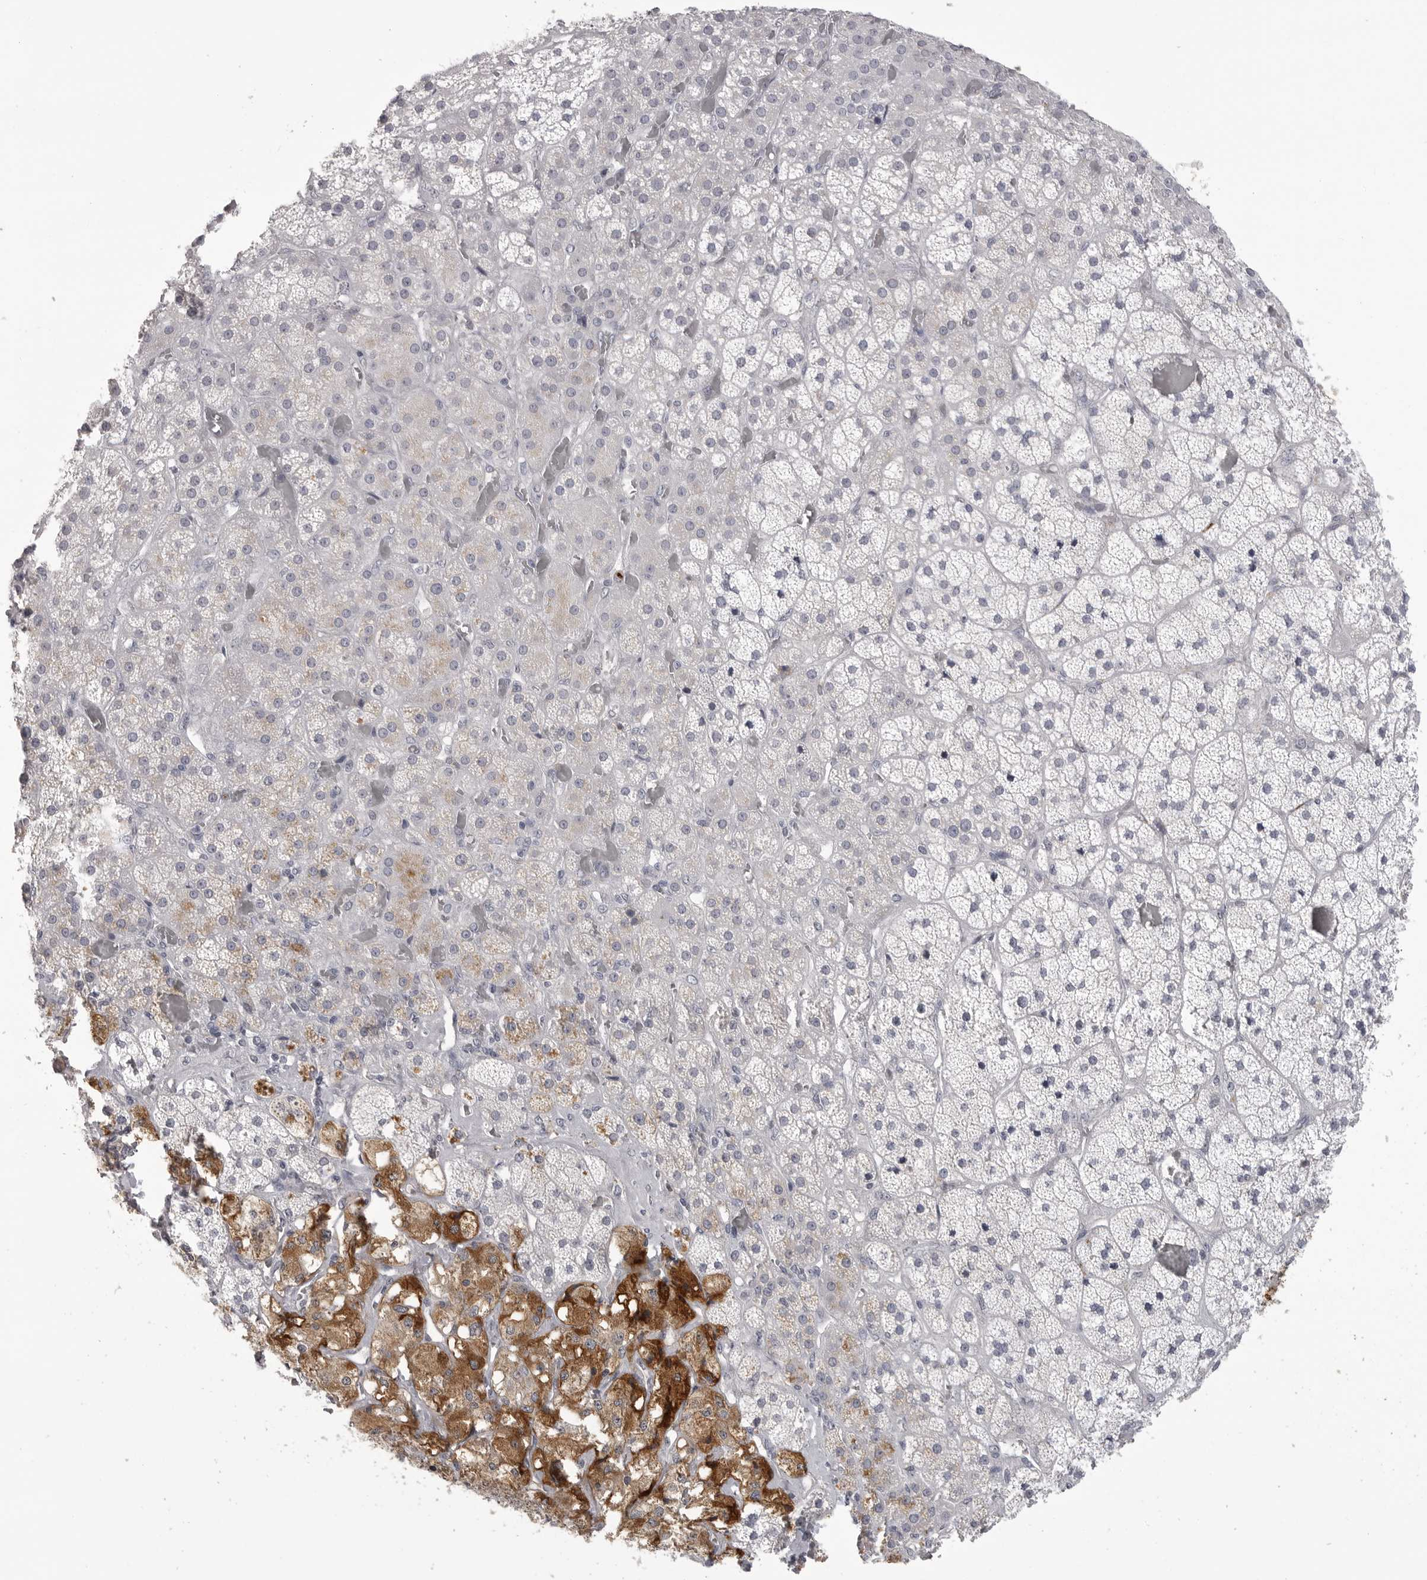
{"staining": {"intensity": "moderate", "quantity": "<25%", "location": "cytoplasmic/membranous"}, "tissue": "adrenal gland", "cell_type": "Glandular cells", "image_type": "normal", "snomed": [{"axis": "morphology", "description": "Normal tissue, NOS"}, {"axis": "topography", "description": "Adrenal gland"}], "caption": "Protein staining by immunohistochemistry exhibits moderate cytoplasmic/membranous staining in about <25% of glandular cells in unremarkable adrenal gland.", "gene": "TIMP1", "patient": {"sex": "male", "age": 57}}